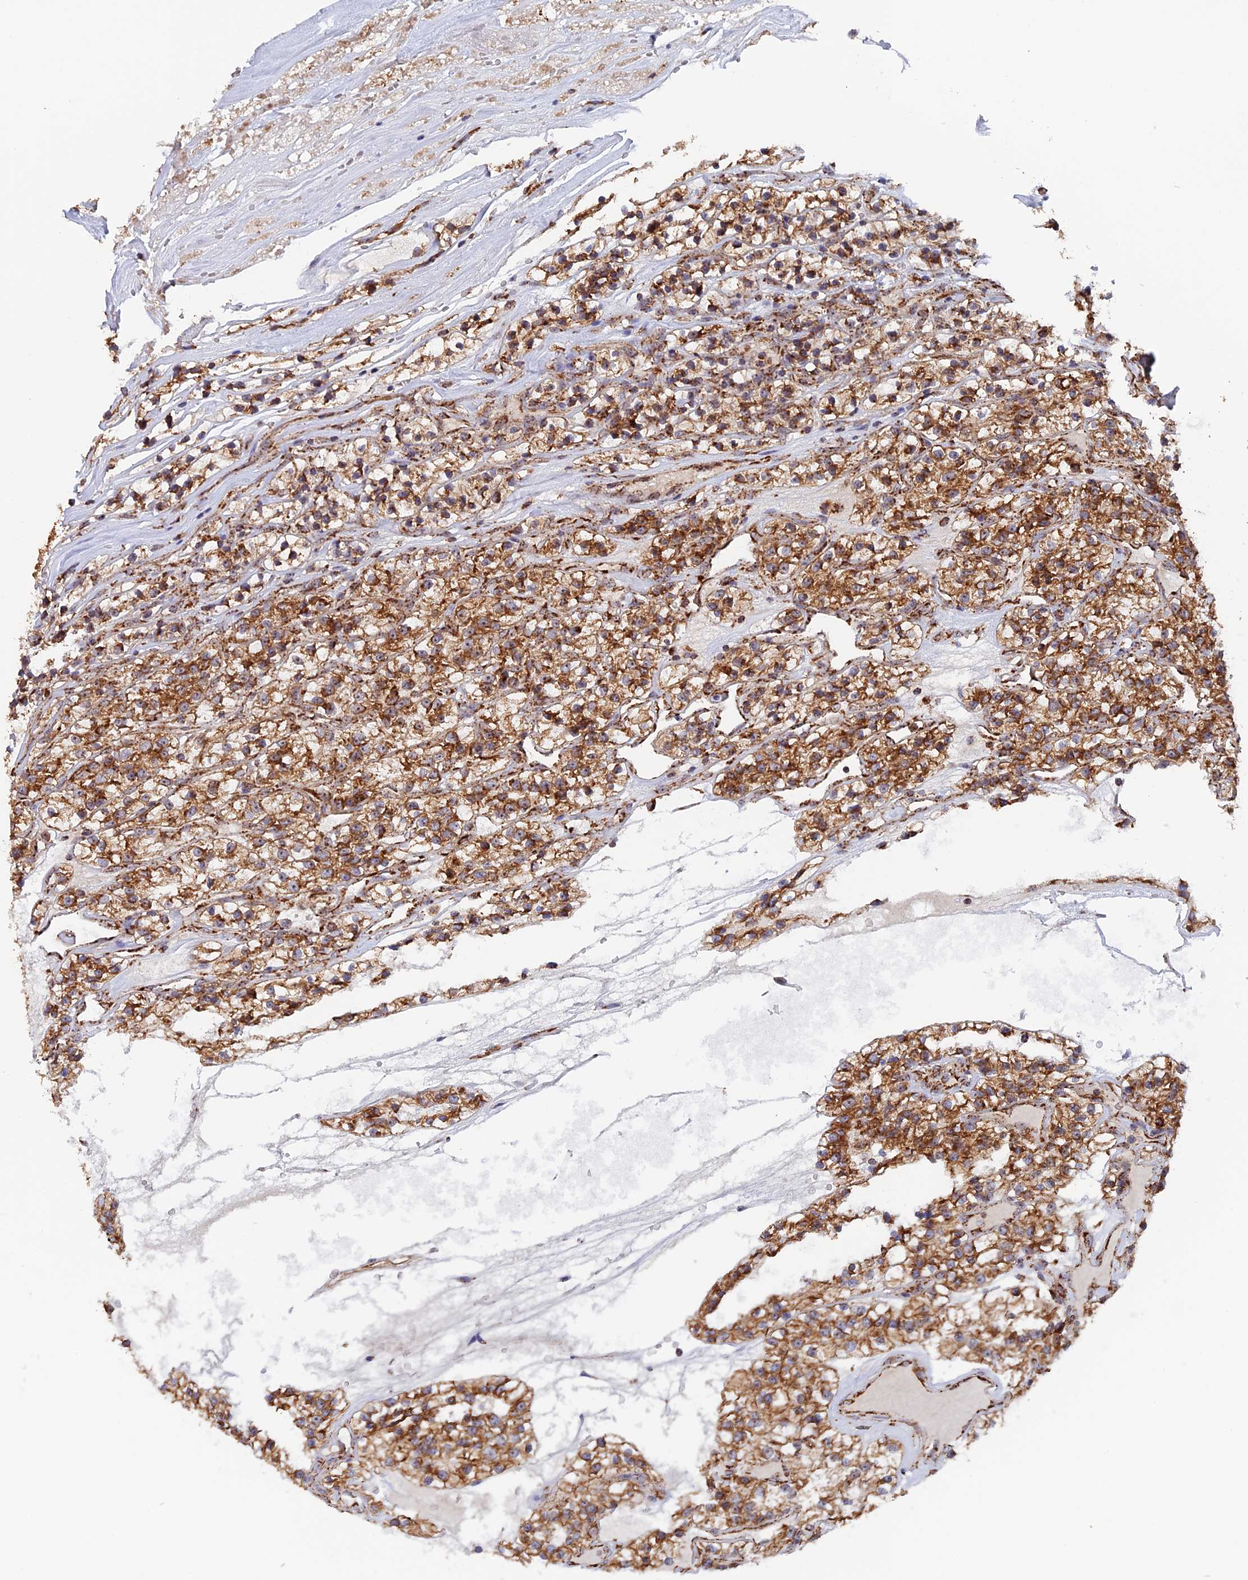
{"staining": {"intensity": "moderate", "quantity": ">75%", "location": "cytoplasmic/membranous"}, "tissue": "renal cancer", "cell_type": "Tumor cells", "image_type": "cancer", "snomed": [{"axis": "morphology", "description": "Adenocarcinoma, NOS"}, {"axis": "topography", "description": "Kidney"}], "caption": "The immunohistochemical stain shows moderate cytoplasmic/membranous expression in tumor cells of renal cancer tissue. (brown staining indicates protein expression, while blue staining denotes nuclei).", "gene": "DTYMK", "patient": {"sex": "female", "age": 57}}